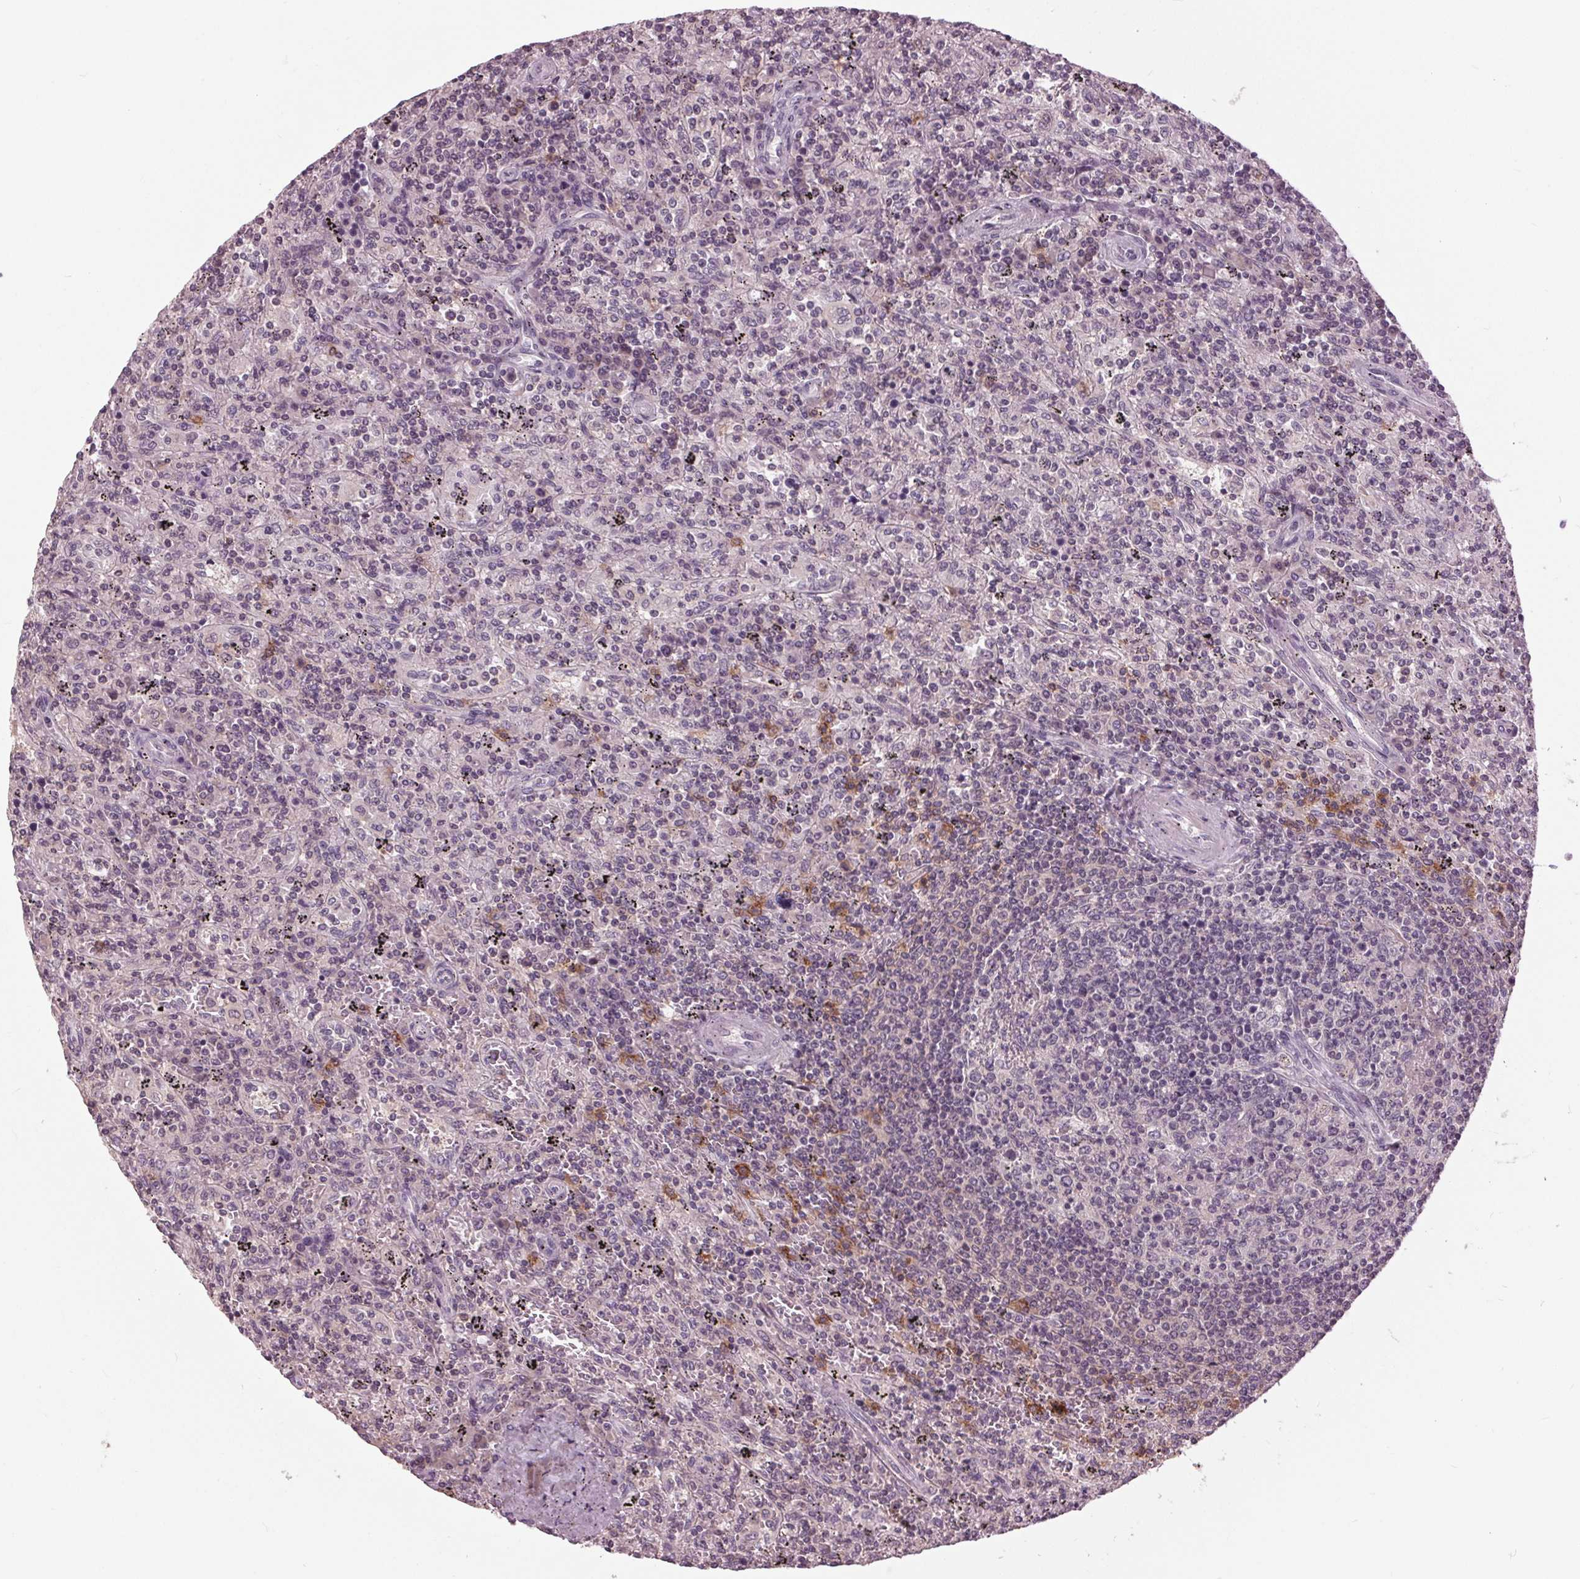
{"staining": {"intensity": "negative", "quantity": "none", "location": "none"}, "tissue": "lymphoma", "cell_type": "Tumor cells", "image_type": "cancer", "snomed": [{"axis": "morphology", "description": "Malignant lymphoma, non-Hodgkin's type, Low grade"}, {"axis": "topography", "description": "Spleen"}], "caption": "Immunohistochemistry of lymphoma displays no expression in tumor cells.", "gene": "SIGLEC6", "patient": {"sex": "male", "age": 62}}